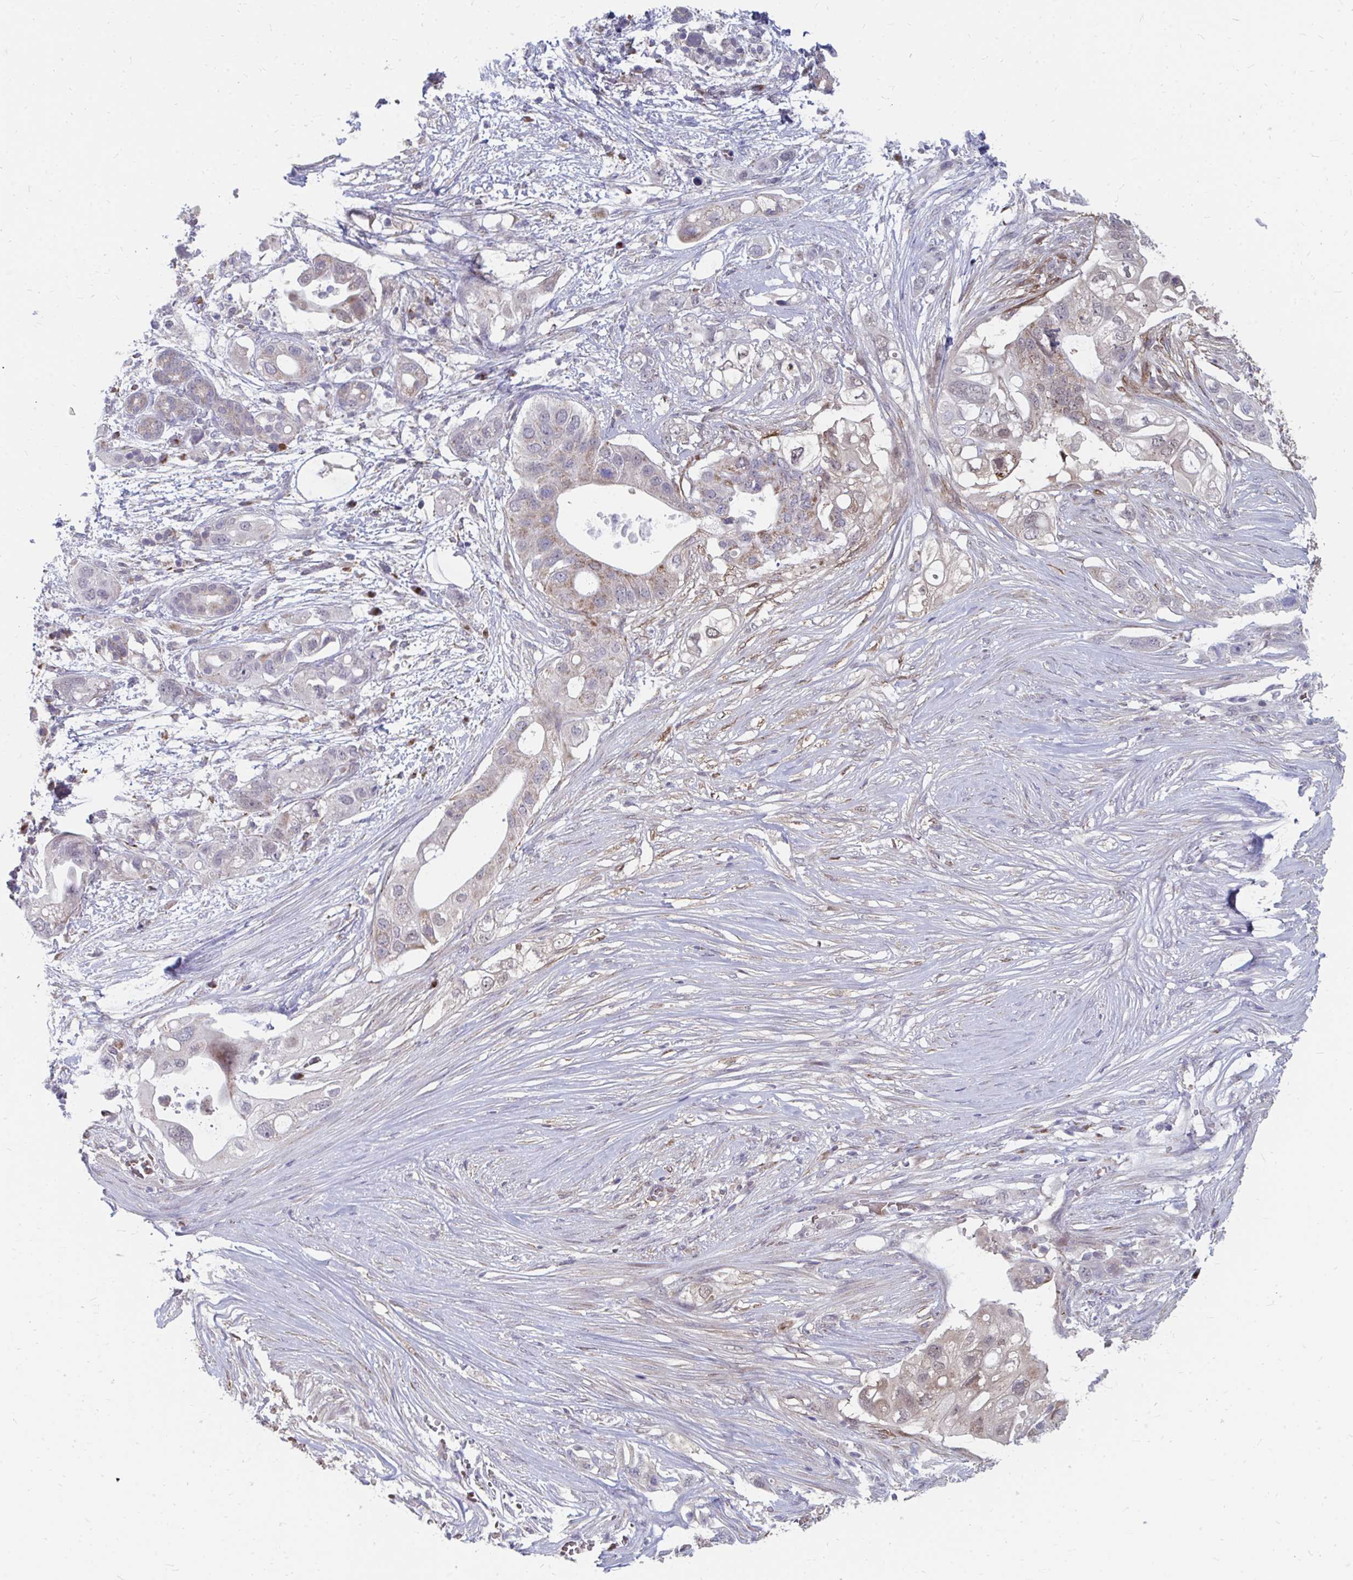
{"staining": {"intensity": "moderate", "quantity": "25%-75%", "location": "cytoplasmic/membranous,nuclear"}, "tissue": "pancreatic cancer", "cell_type": "Tumor cells", "image_type": "cancer", "snomed": [{"axis": "morphology", "description": "Adenocarcinoma, NOS"}, {"axis": "topography", "description": "Pancreas"}], "caption": "Protein expression analysis of pancreatic cancer displays moderate cytoplasmic/membranous and nuclear staining in approximately 25%-75% of tumor cells.", "gene": "PABIR3", "patient": {"sex": "female", "age": 72}}